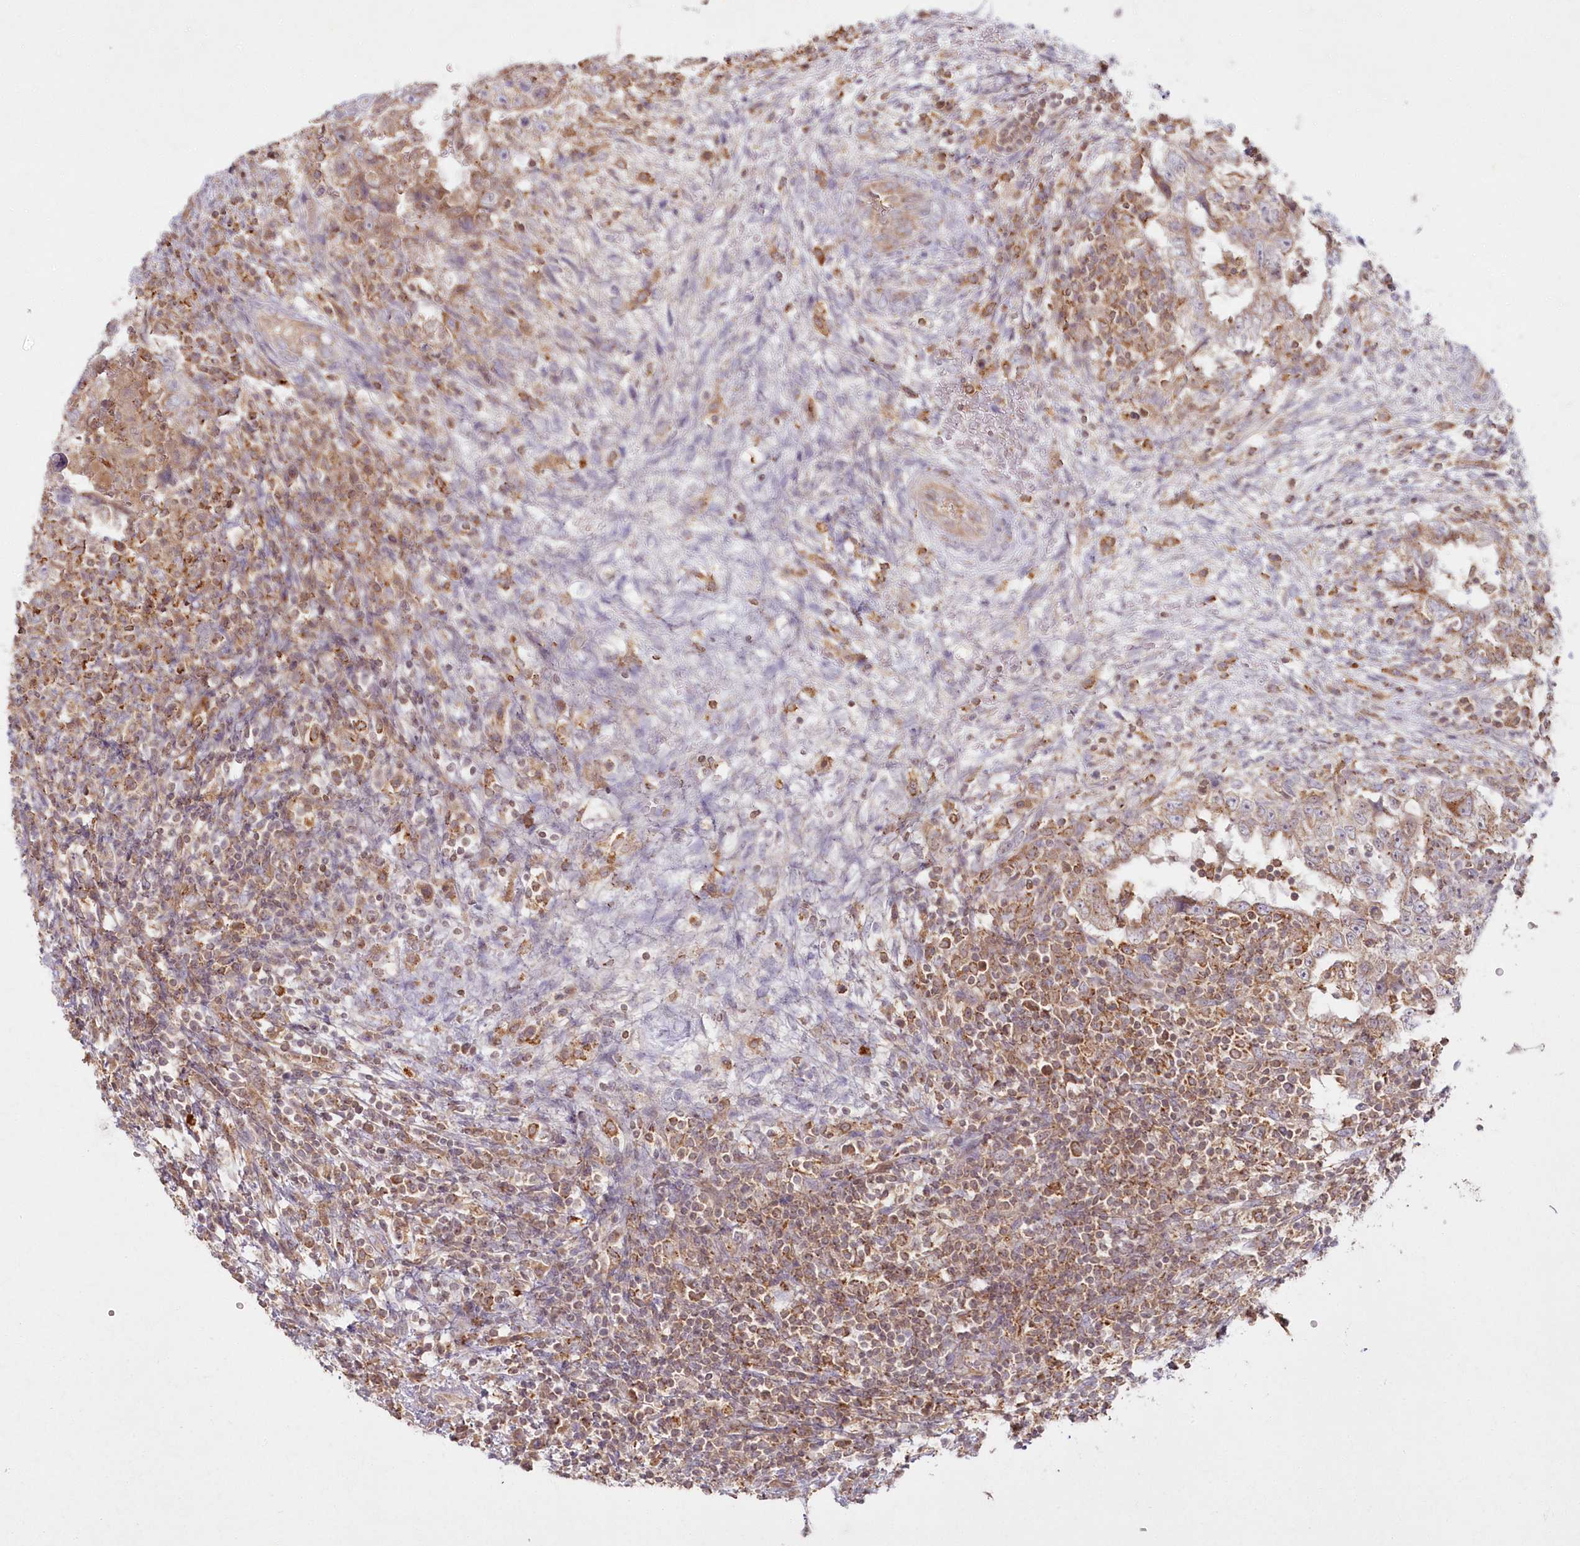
{"staining": {"intensity": "weak", "quantity": ">75%", "location": "cytoplasmic/membranous"}, "tissue": "testis cancer", "cell_type": "Tumor cells", "image_type": "cancer", "snomed": [{"axis": "morphology", "description": "Carcinoma, Embryonal, NOS"}, {"axis": "topography", "description": "Testis"}], "caption": "Tumor cells reveal low levels of weak cytoplasmic/membranous expression in about >75% of cells in human testis cancer (embryonal carcinoma).", "gene": "ARSB", "patient": {"sex": "male", "age": 26}}